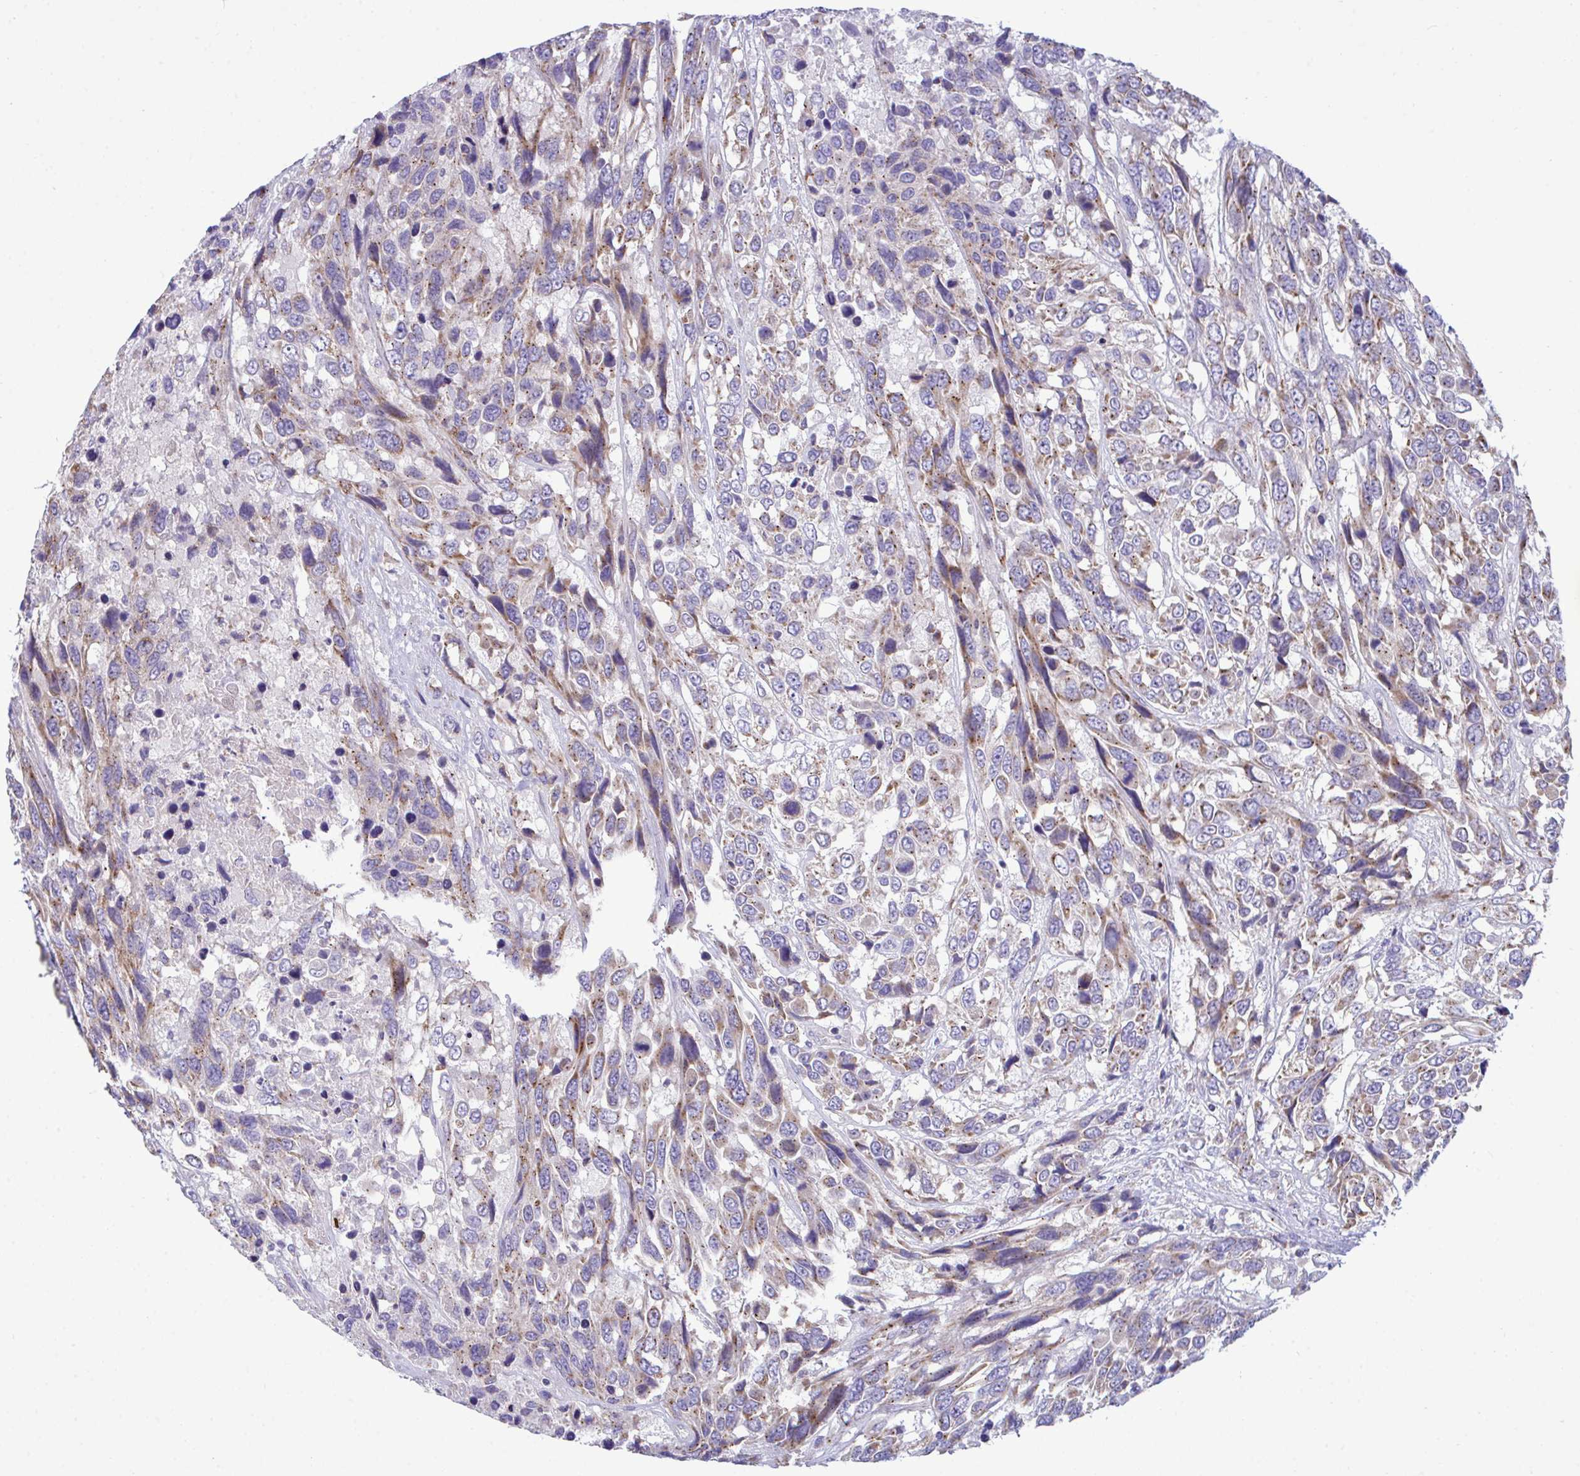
{"staining": {"intensity": "moderate", "quantity": ">75%", "location": "cytoplasmic/membranous"}, "tissue": "urothelial cancer", "cell_type": "Tumor cells", "image_type": "cancer", "snomed": [{"axis": "morphology", "description": "Urothelial carcinoma, High grade"}, {"axis": "topography", "description": "Urinary bladder"}], "caption": "IHC of human urothelial cancer reveals medium levels of moderate cytoplasmic/membranous positivity in about >75% of tumor cells. (Brightfield microscopy of DAB IHC at high magnification).", "gene": "MRPS16", "patient": {"sex": "female", "age": 70}}